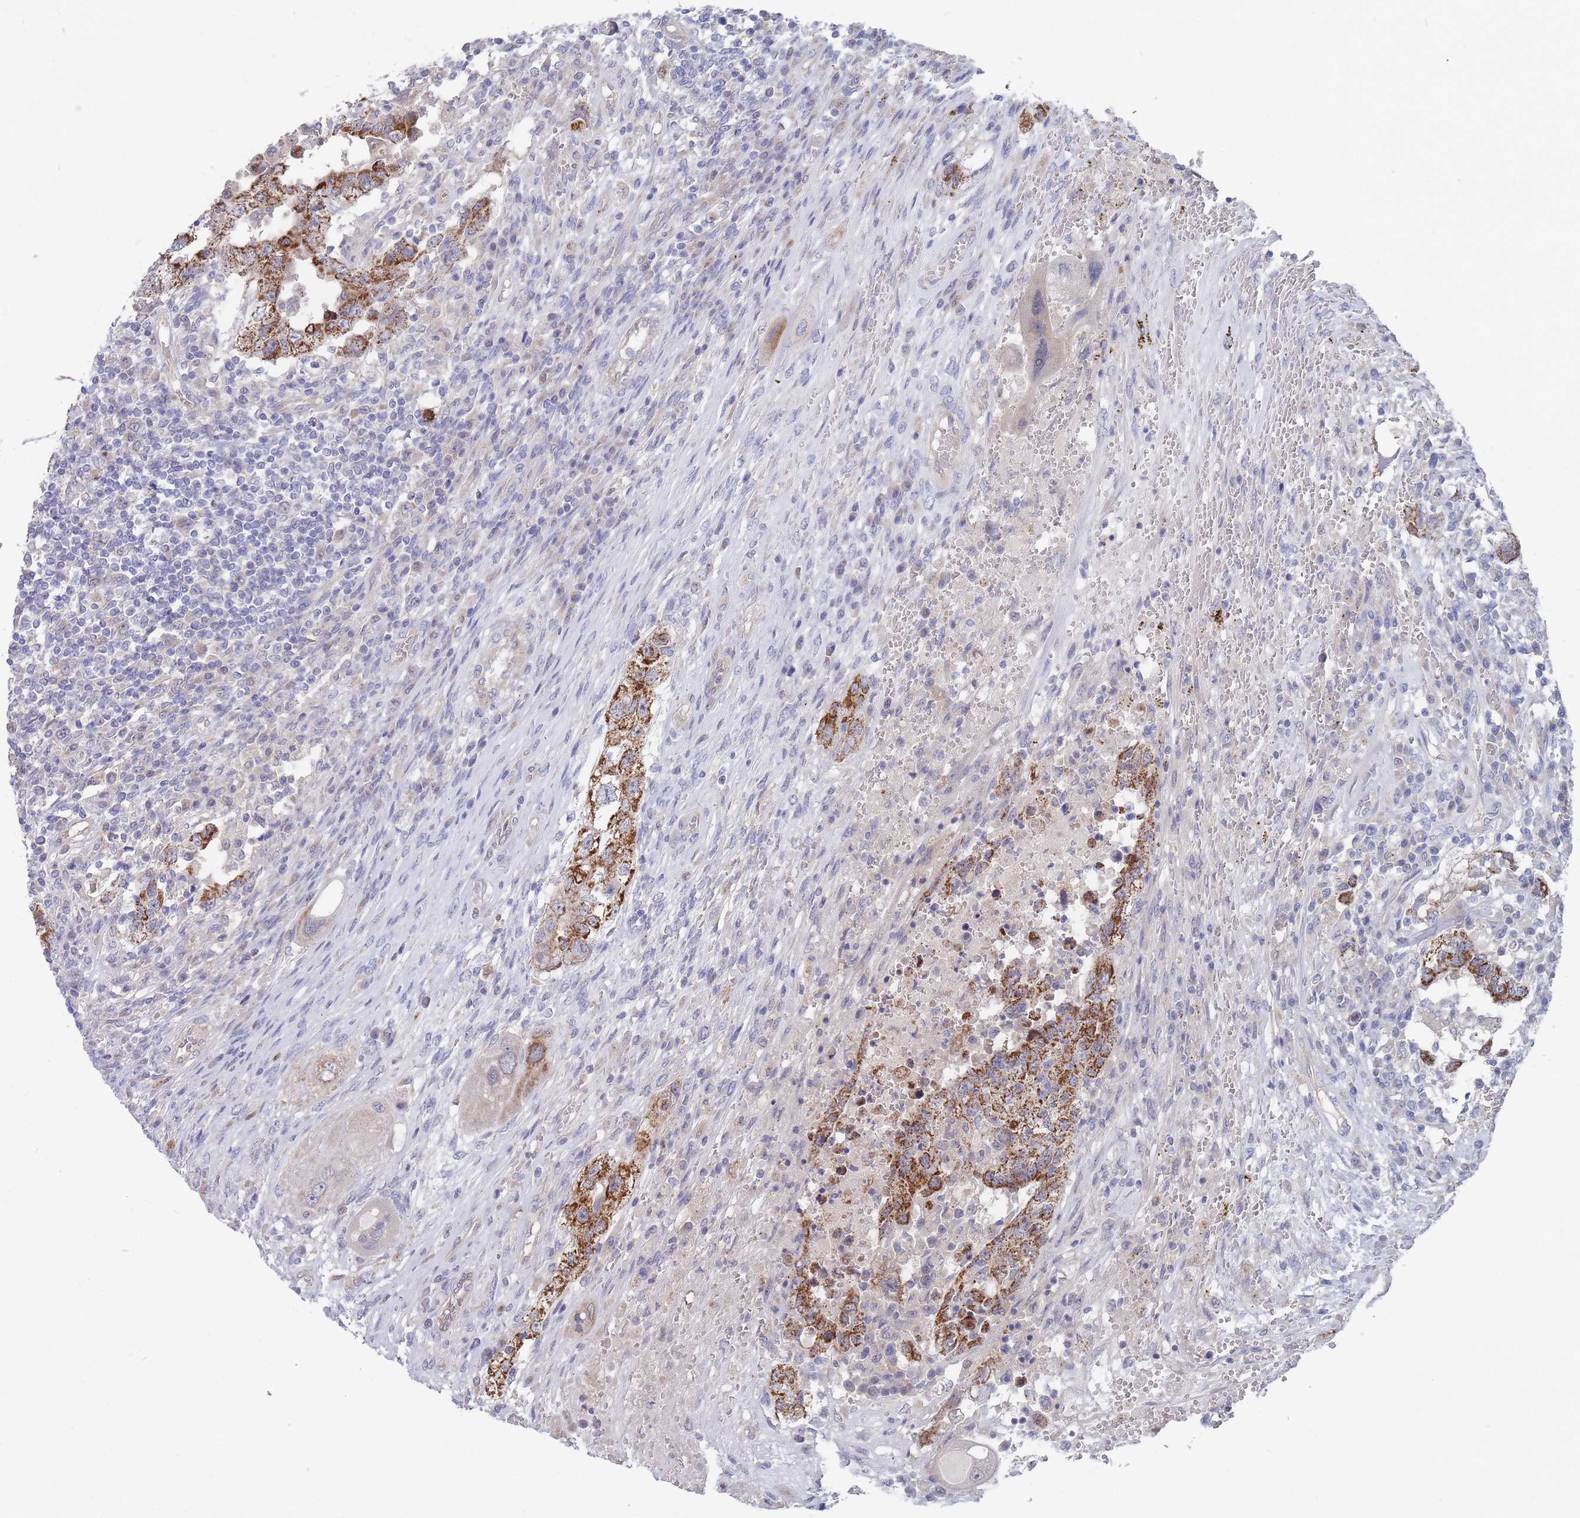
{"staining": {"intensity": "strong", "quantity": ">75%", "location": "cytoplasmic/membranous"}, "tissue": "testis cancer", "cell_type": "Tumor cells", "image_type": "cancer", "snomed": [{"axis": "morphology", "description": "Carcinoma, Embryonal, NOS"}, {"axis": "topography", "description": "Testis"}], "caption": "Human testis cancer stained for a protein (brown) demonstrates strong cytoplasmic/membranous positive staining in approximately >75% of tumor cells.", "gene": "NUB1", "patient": {"sex": "male", "age": 26}}